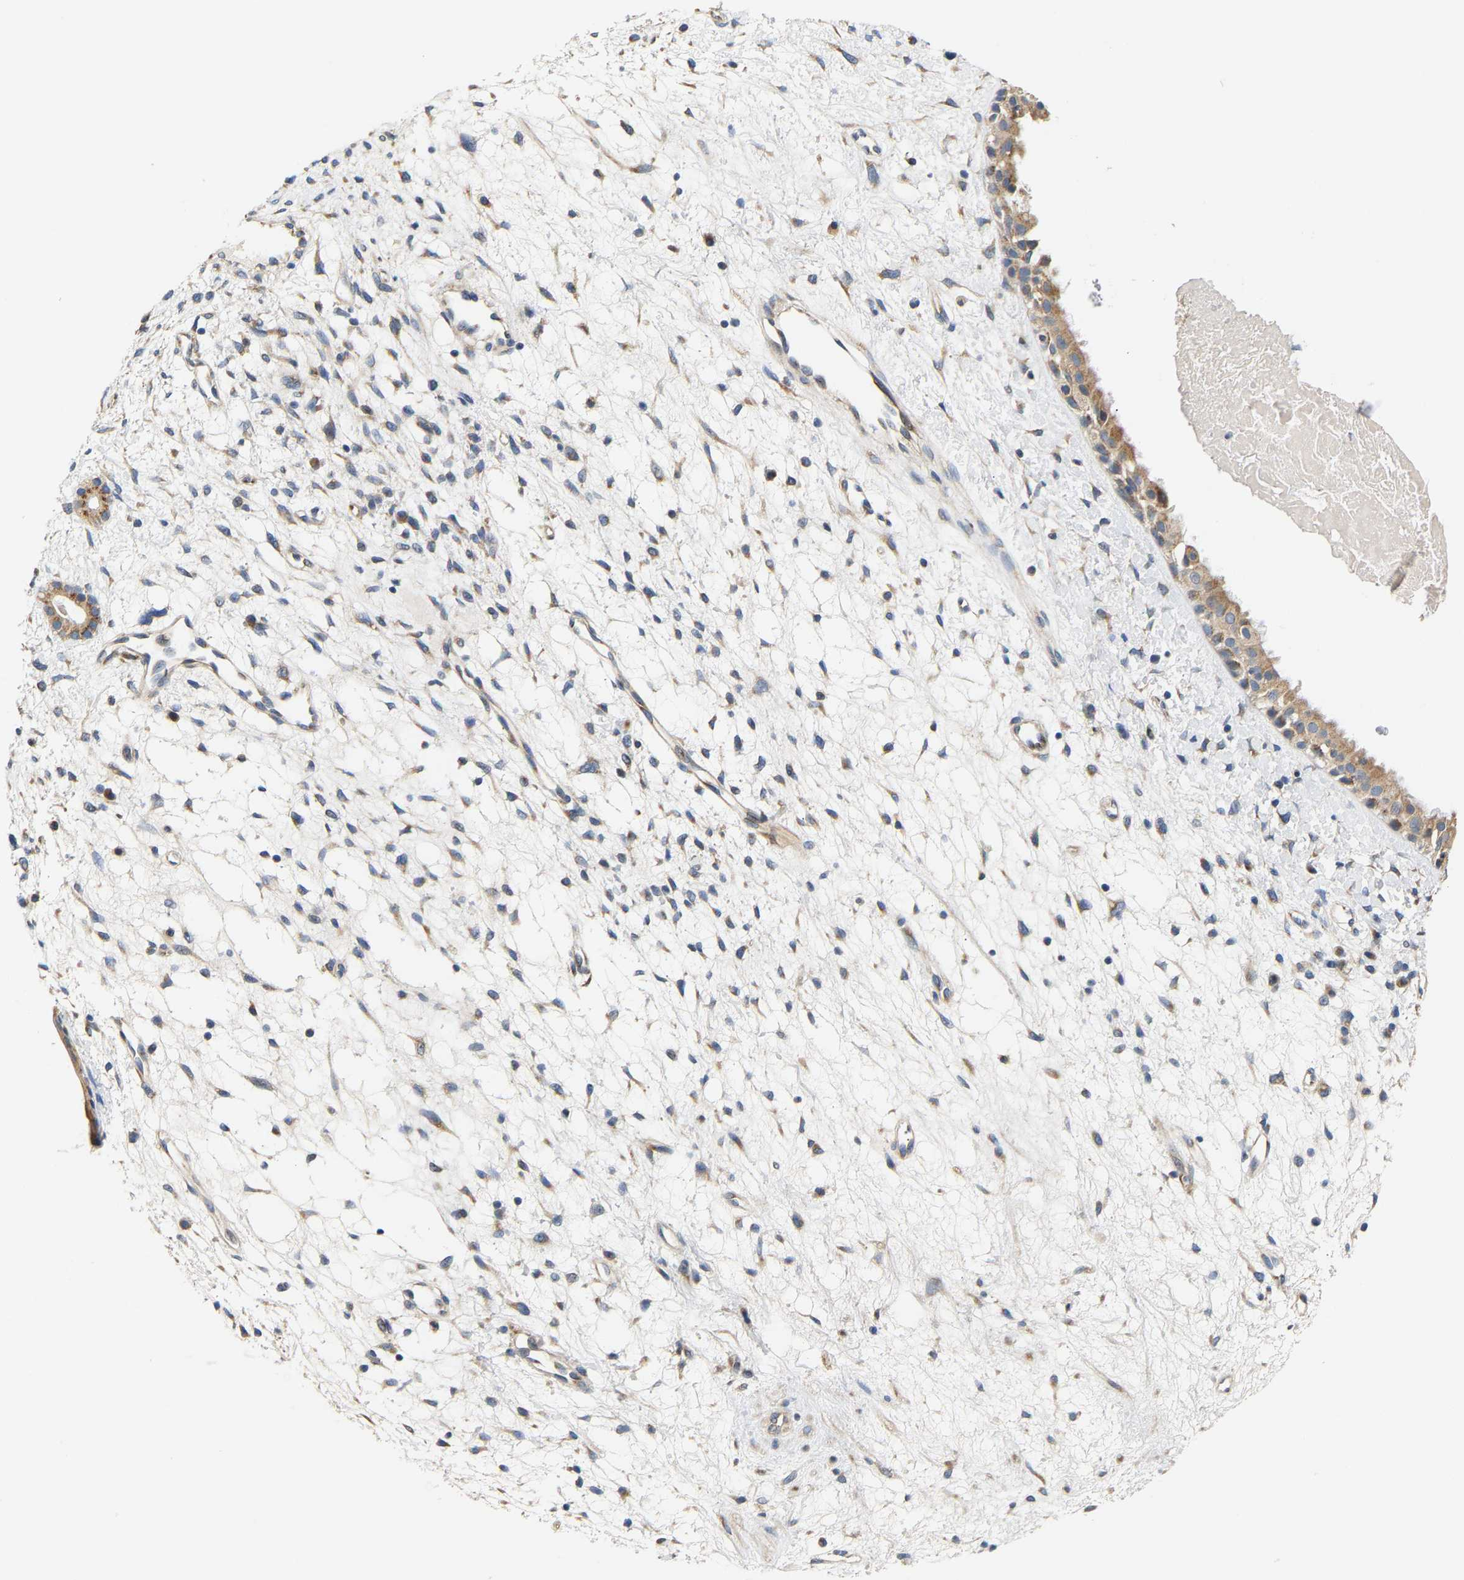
{"staining": {"intensity": "moderate", "quantity": ">75%", "location": "cytoplasmic/membranous"}, "tissue": "nasopharynx", "cell_type": "Respiratory epithelial cells", "image_type": "normal", "snomed": [{"axis": "morphology", "description": "Normal tissue, NOS"}, {"axis": "topography", "description": "Nasopharynx"}], "caption": "A photomicrograph showing moderate cytoplasmic/membranous expression in about >75% of respiratory epithelial cells in normal nasopharynx, as visualized by brown immunohistochemical staining.", "gene": "TMEM168", "patient": {"sex": "male", "age": 22}}